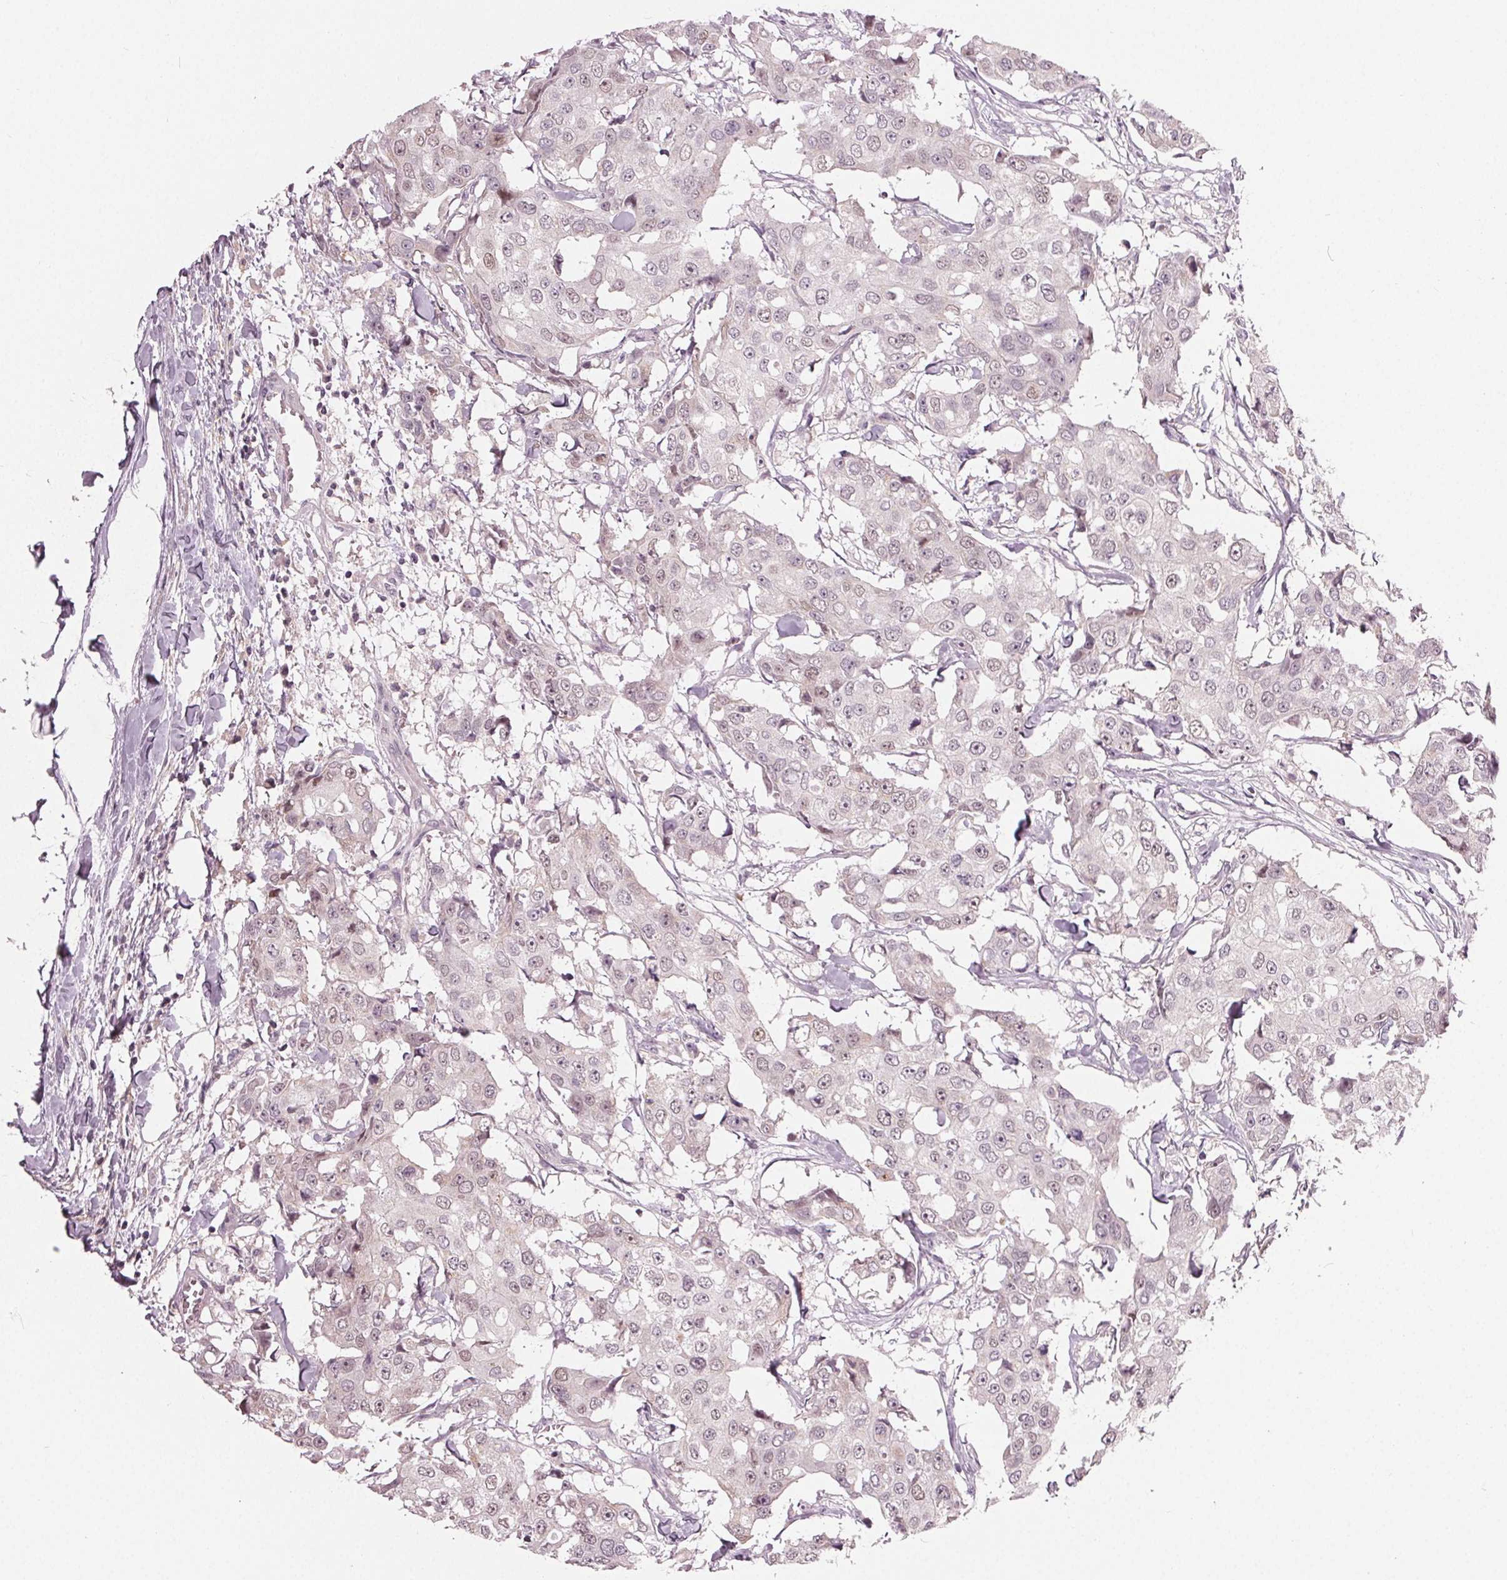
{"staining": {"intensity": "weak", "quantity": "<25%", "location": "nuclear"}, "tissue": "breast cancer", "cell_type": "Tumor cells", "image_type": "cancer", "snomed": [{"axis": "morphology", "description": "Duct carcinoma"}, {"axis": "topography", "description": "Breast"}], "caption": "This is an immunohistochemistry histopathology image of human breast cancer. There is no expression in tumor cells.", "gene": "ZNF605", "patient": {"sex": "female", "age": 27}}